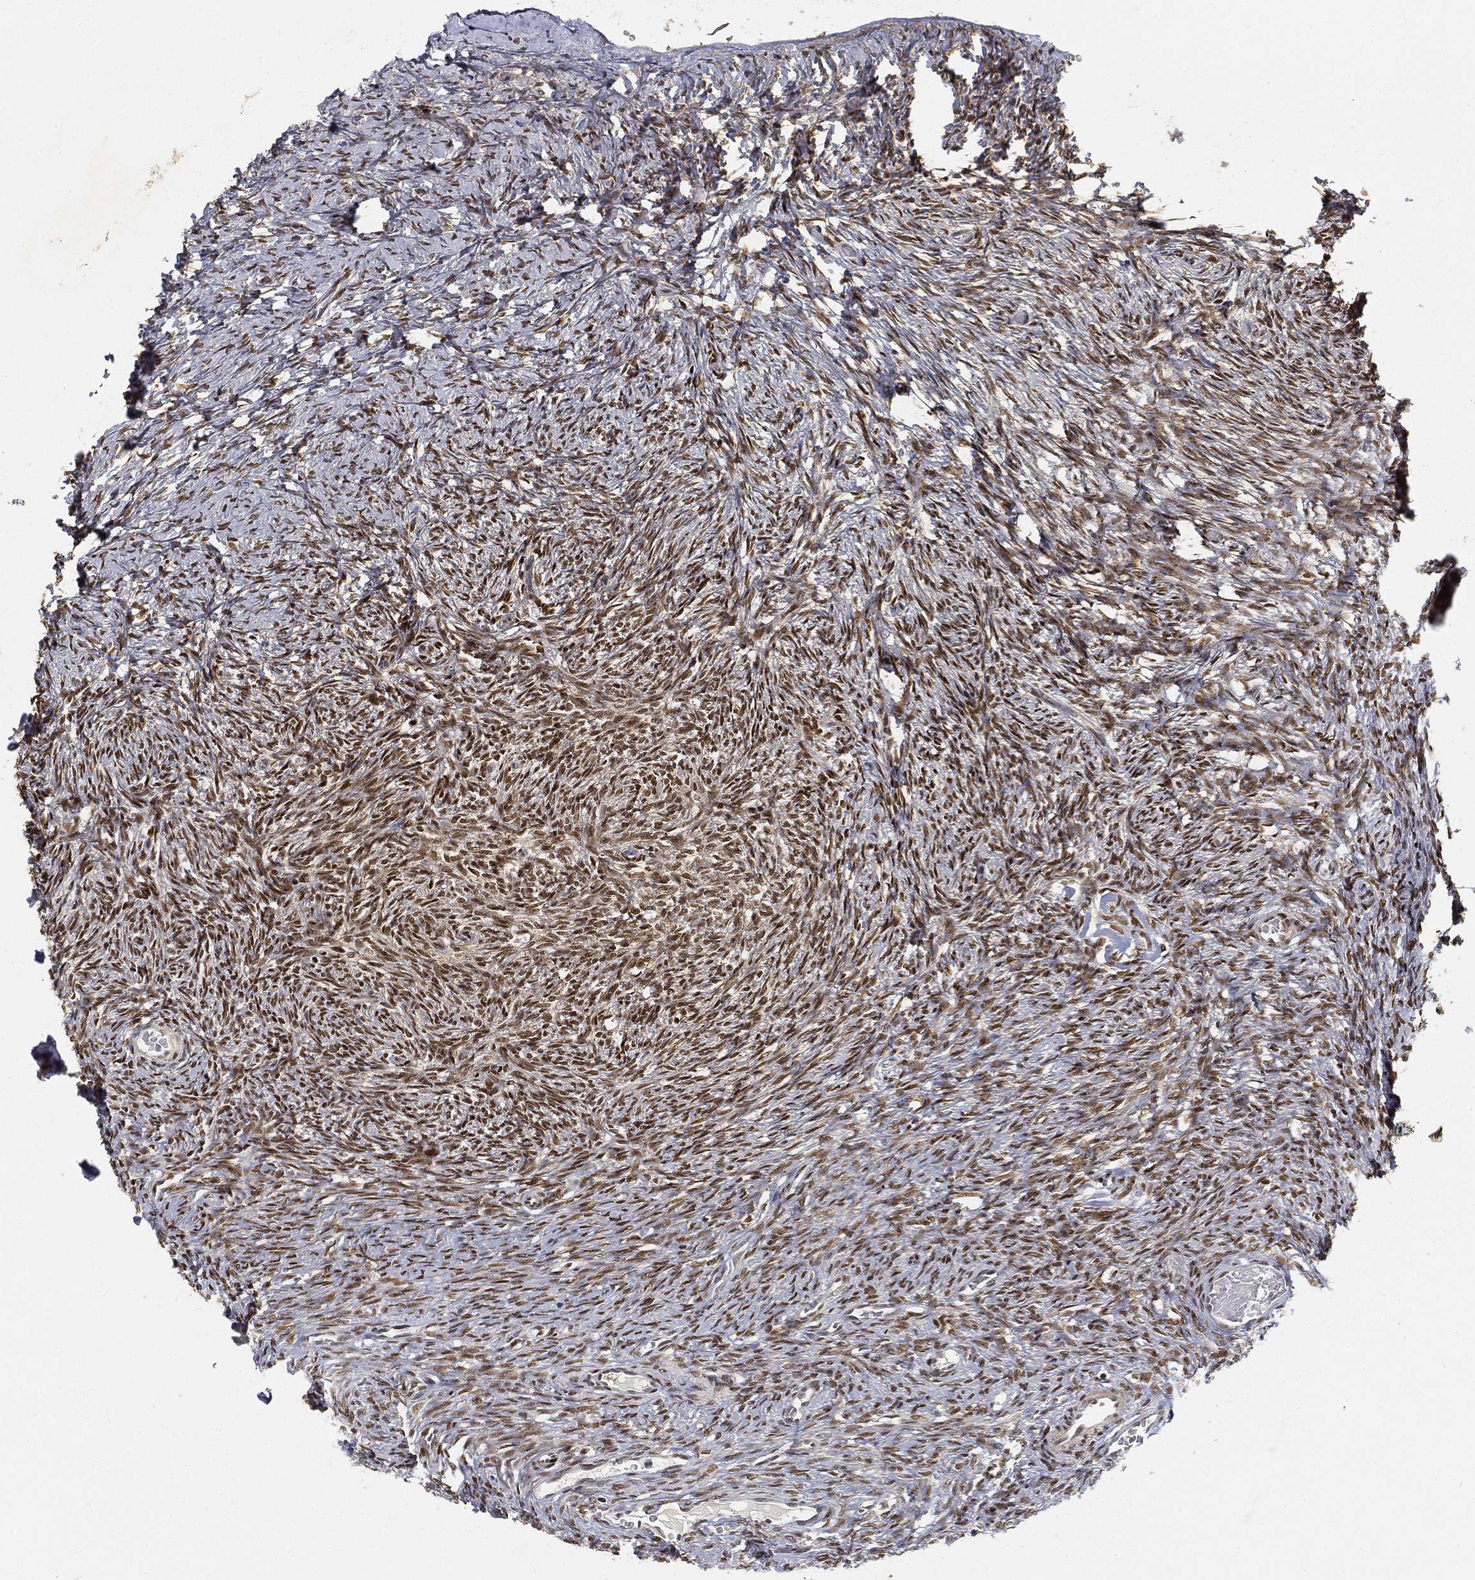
{"staining": {"intensity": "strong", "quantity": ">75%", "location": "nuclear"}, "tissue": "ovary", "cell_type": "Follicle cells", "image_type": "normal", "snomed": [{"axis": "morphology", "description": "Normal tissue, NOS"}, {"axis": "topography", "description": "Ovary"}], "caption": "Normal ovary demonstrates strong nuclear positivity in about >75% of follicle cells, visualized by immunohistochemistry. (Stains: DAB (3,3'-diaminobenzidine) in brown, nuclei in blue, Microscopy: brightfield microscopy at high magnification).", "gene": "CRTC3", "patient": {"sex": "female", "age": 39}}